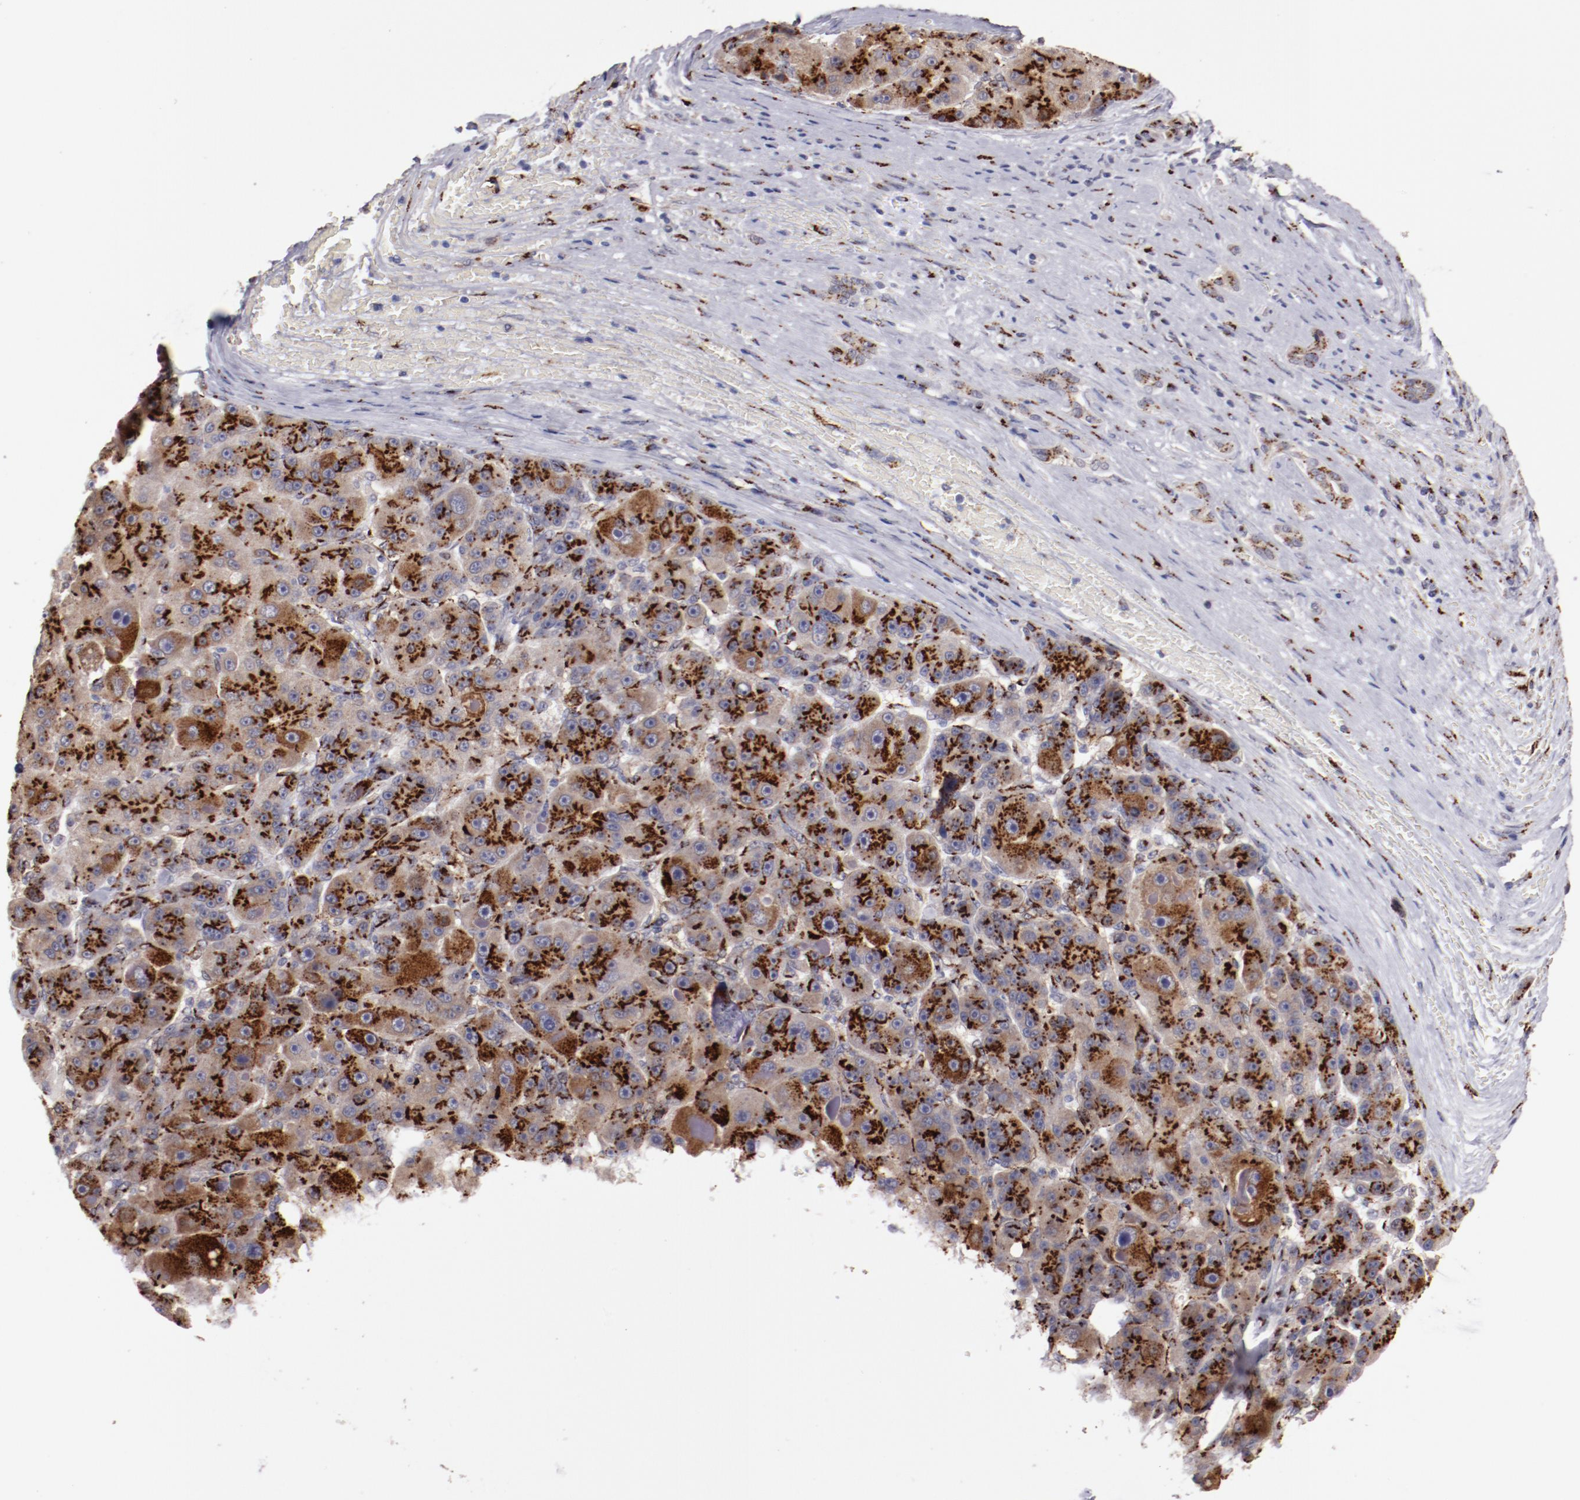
{"staining": {"intensity": "strong", "quantity": ">75%", "location": "cytoplasmic/membranous"}, "tissue": "liver cancer", "cell_type": "Tumor cells", "image_type": "cancer", "snomed": [{"axis": "morphology", "description": "Carcinoma, Hepatocellular, NOS"}, {"axis": "topography", "description": "Liver"}], "caption": "Brown immunohistochemical staining in human hepatocellular carcinoma (liver) reveals strong cytoplasmic/membranous staining in about >75% of tumor cells.", "gene": "GOLIM4", "patient": {"sex": "male", "age": 76}}